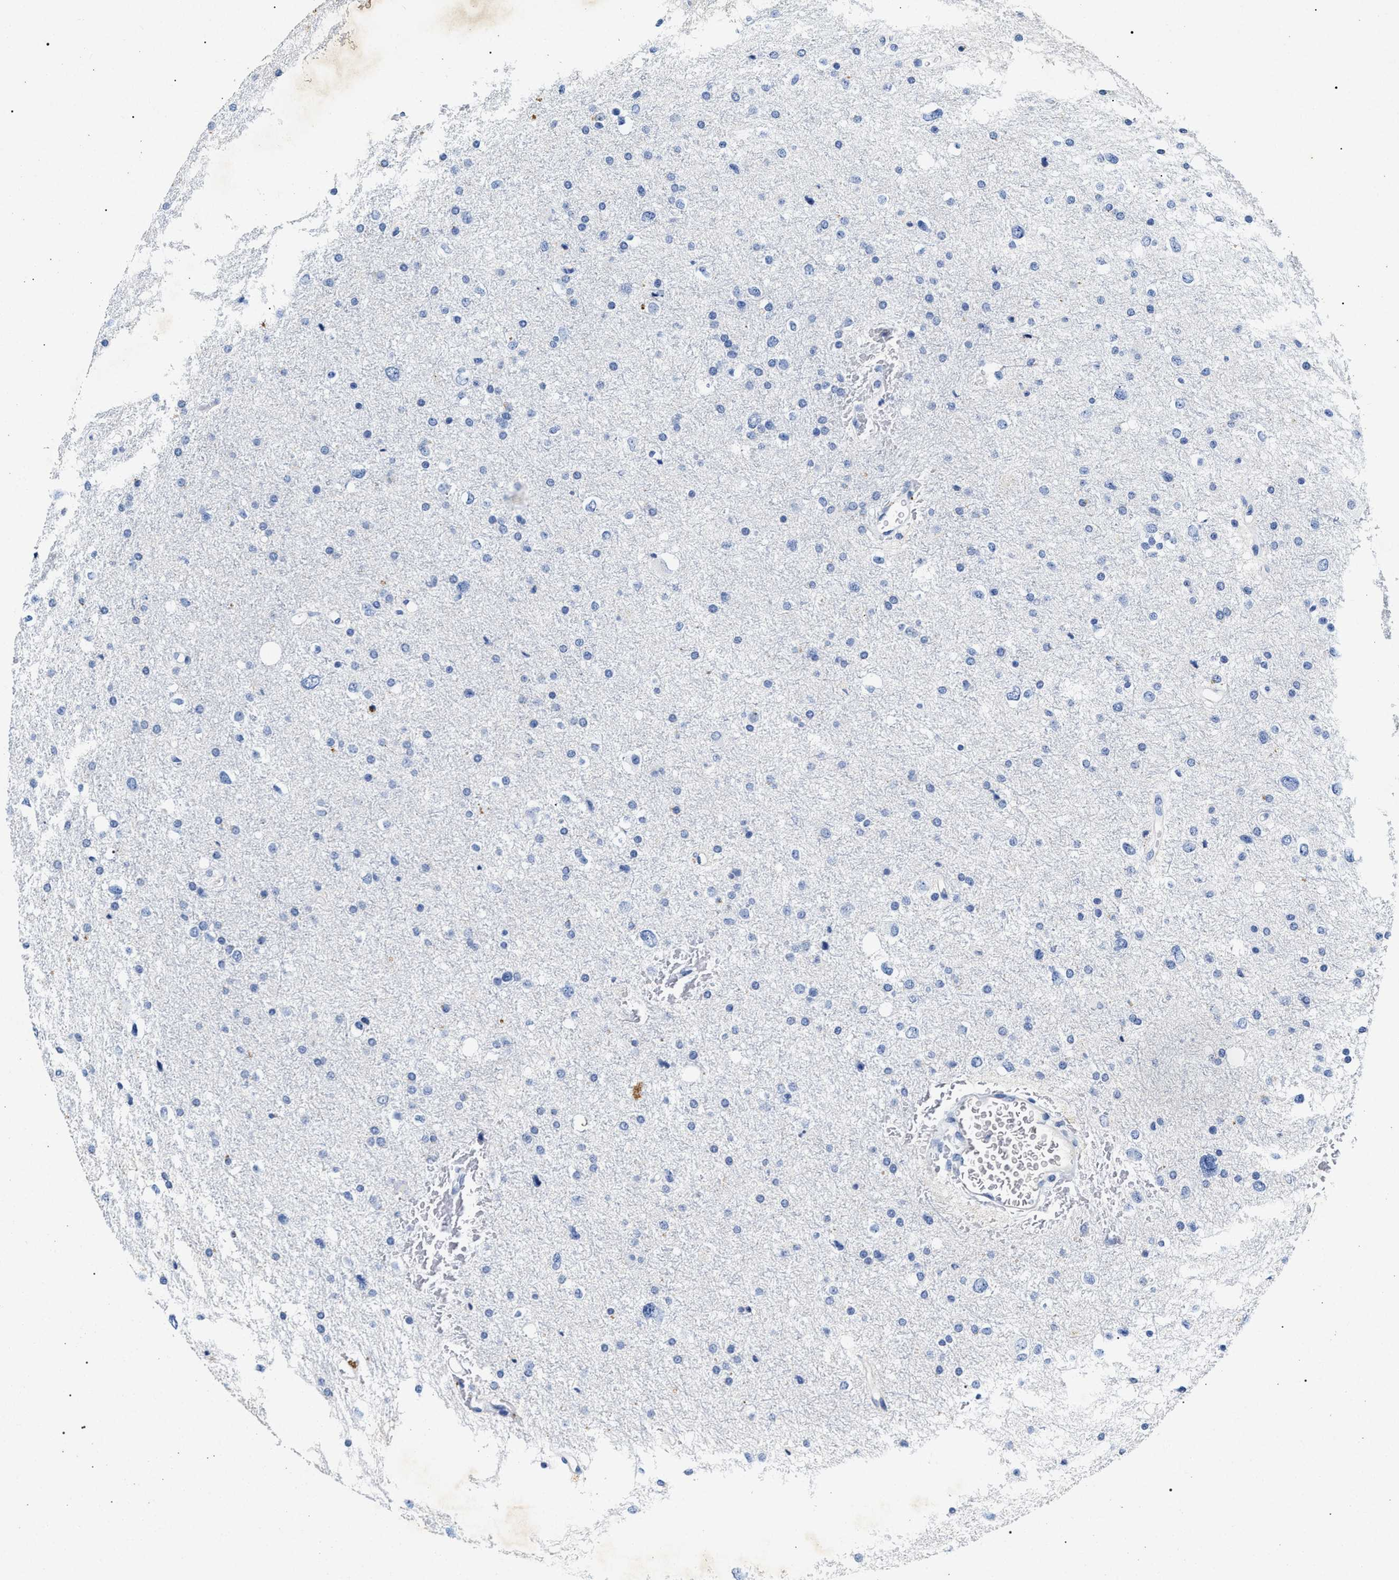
{"staining": {"intensity": "negative", "quantity": "none", "location": "none"}, "tissue": "glioma", "cell_type": "Tumor cells", "image_type": "cancer", "snomed": [{"axis": "morphology", "description": "Glioma, malignant, Low grade"}, {"axis": "topography", "description": "Brain"}], "caption": "Tumor cells show no significant protein expression in low-grade glioma (malignant).", "gene": "LRRC8E", "patient": {"sex": "female", "age": 37}}